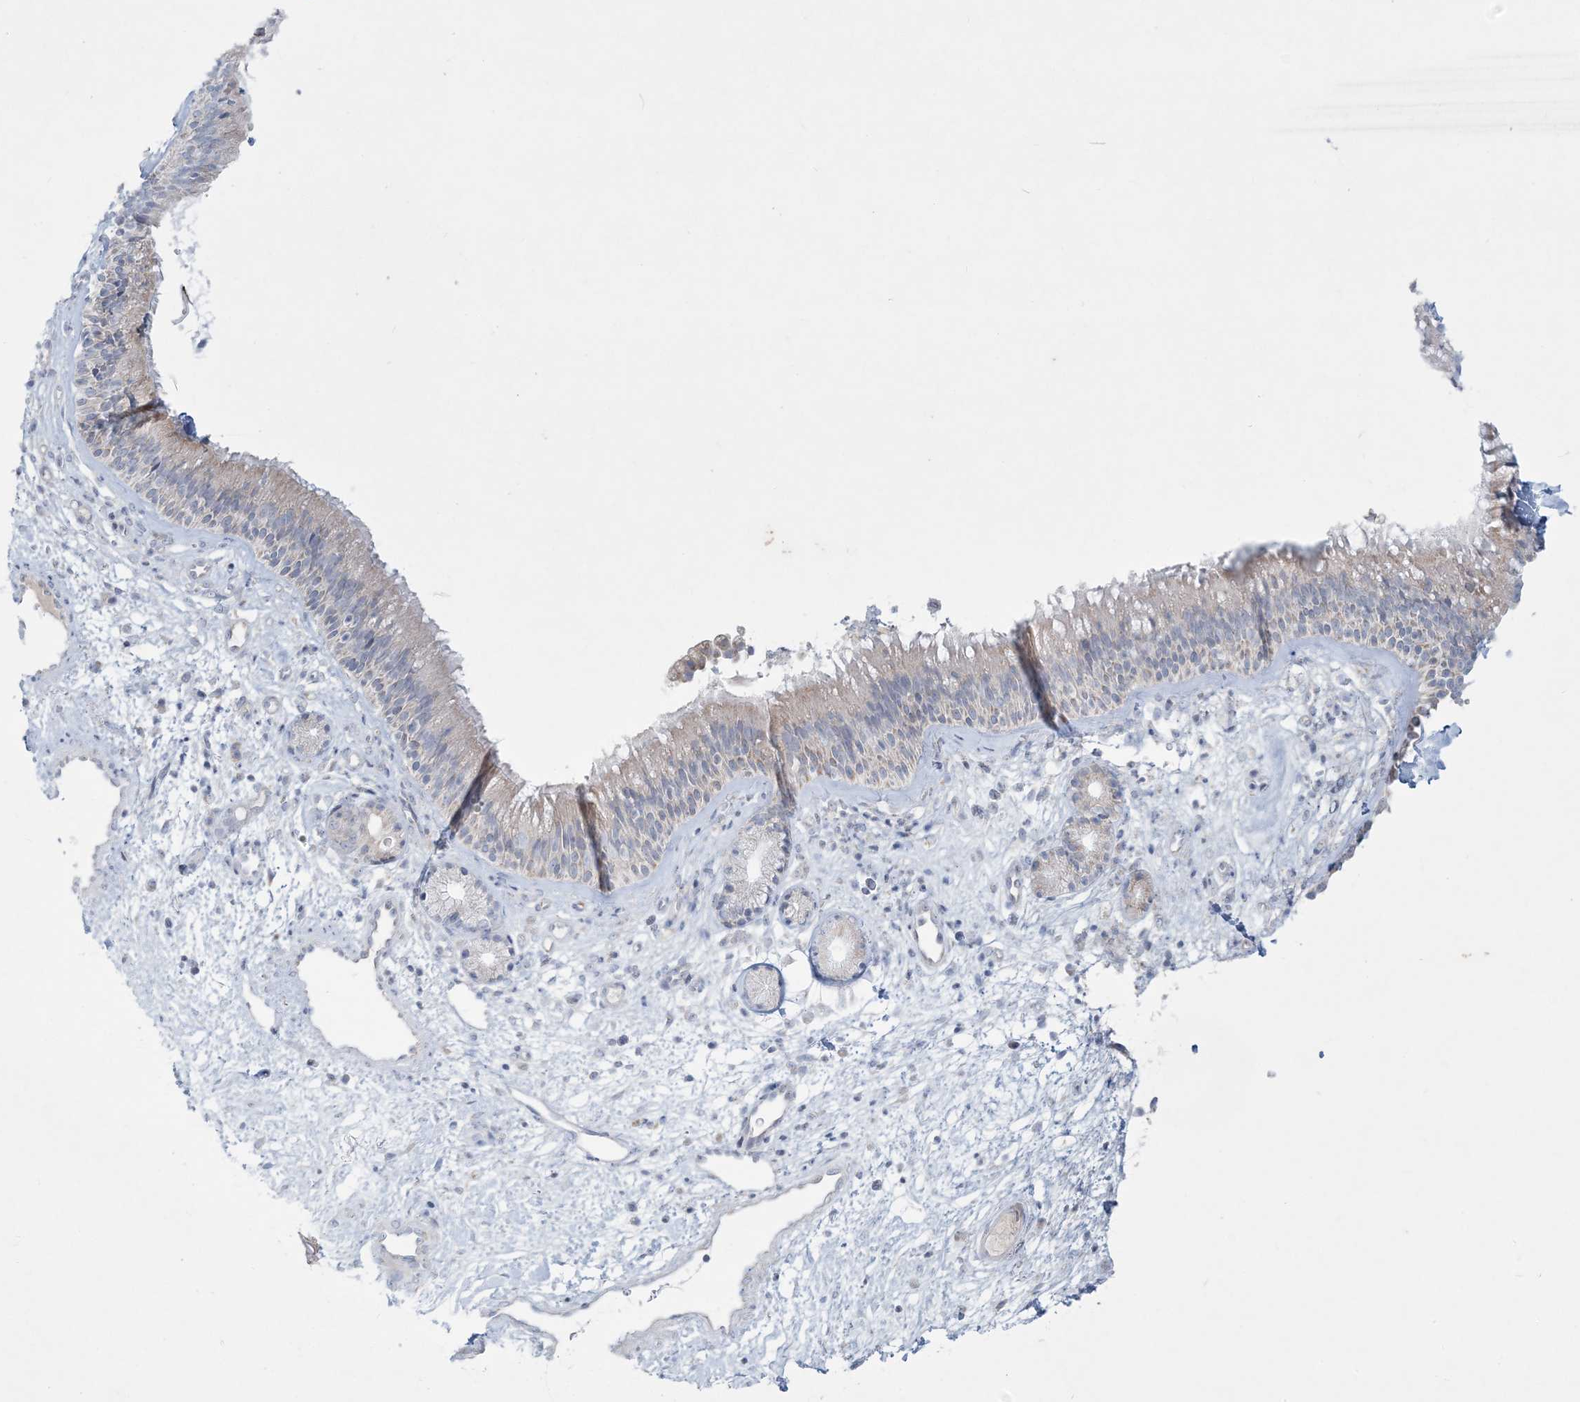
{"staining": {"intensity": "negative", "quantity": "none", "location": "none"}, "tissue": "nasopharynx", "cell_type": "Respiratory epithelial cells", "image_type": "normal", "snomed": [{"axis": "morphology", "description": "Normal tissue, NOS"}, {"axis": "morphology", "description": "Inflammation, NOS"}, {"axis": "morphology", "description": "Malignant melanoma, Metastatic site"}, {"axis": "topography", "description": "Nasopharynx"}], "caption": "Respiratory epithelial cells are negative for brown protein staining in unremarkable nasopharynx. The staining was performed using DAB (3,3'-diaminobenzidine) to visualize the protein expression in brown, while the nuclei were stained in blue with hematoxylin (Magnification: 20x).", "gene": "TBC1D7", "patient": {"sex": "male", "age": 70}}